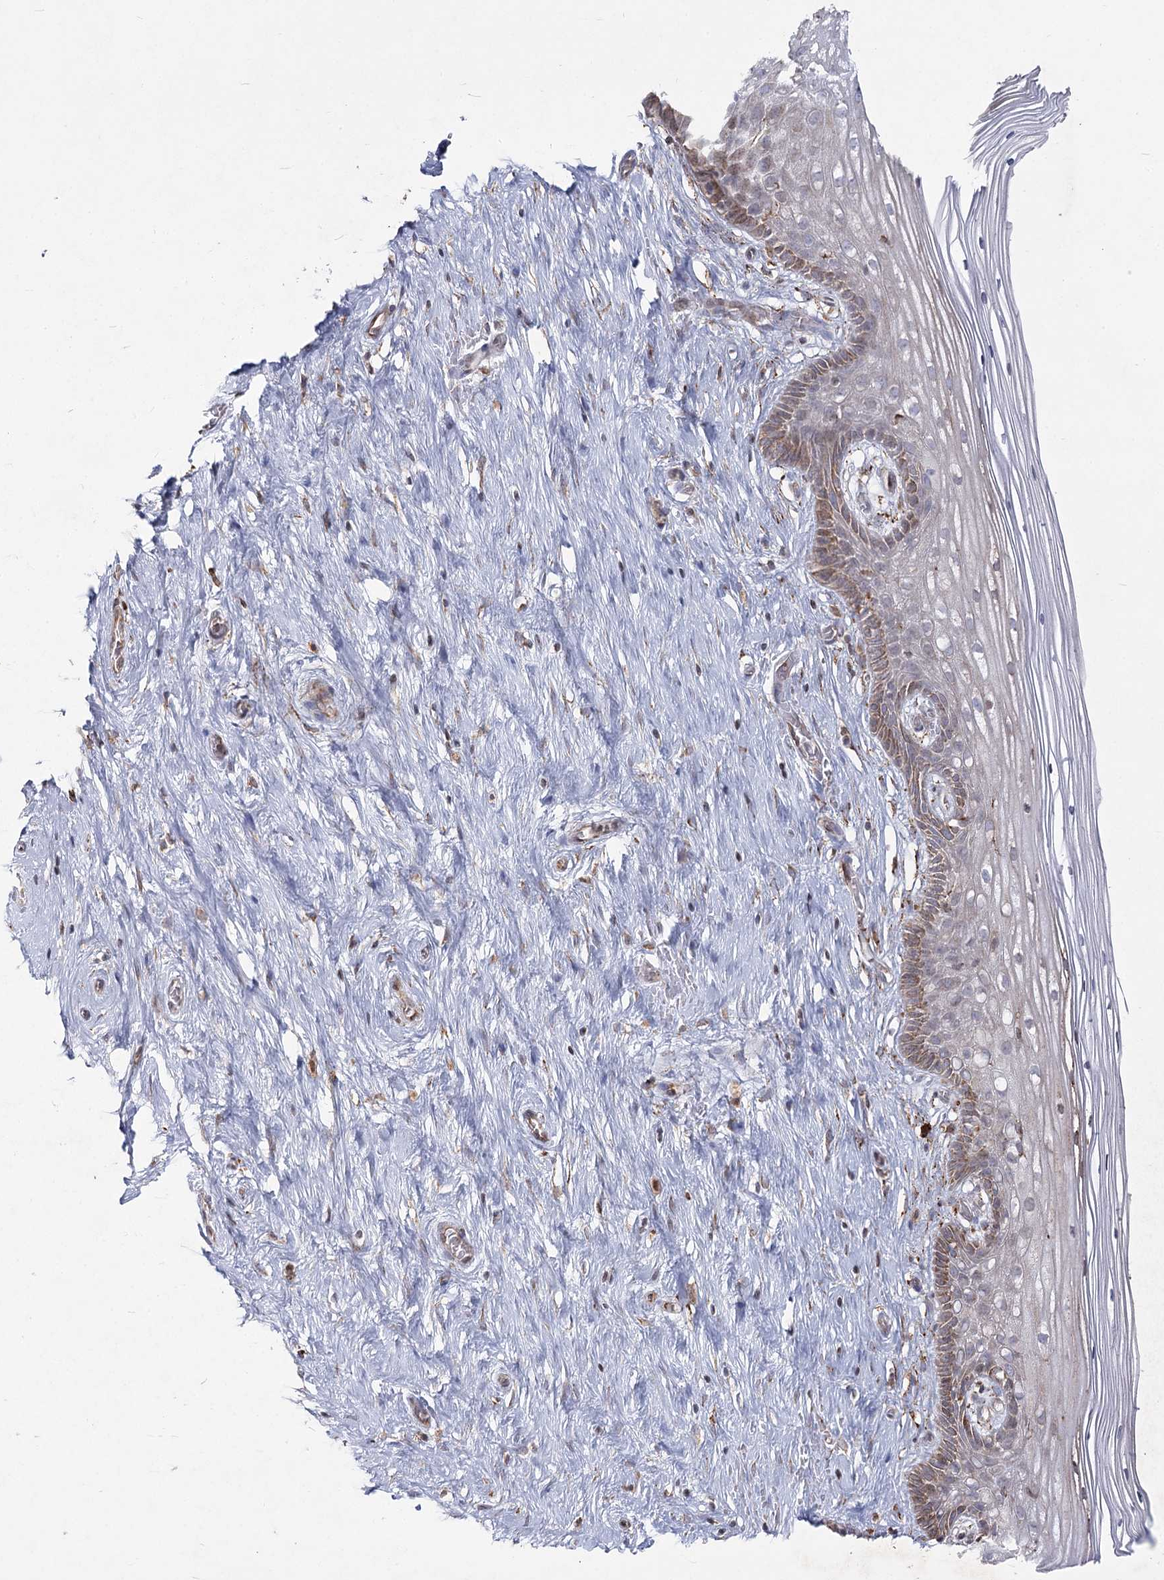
{"staining": {"intensity": "moderate", "quantity": ">75%", "location": "cytoplasmic/membranous"}, "tissue": "cervix", "cell_type": "Glandular cells", "image_type": "normal", "snomed": [{"axis": "morphology", "description": "Normal tissue, NOS"}, {"axis": "topography", "description": "Cervix"}], "caption": "Immunohistochemistry (IHC) micrograph of normal cervix: cervix stained using immunohistochemistry shows medium levels of moderate protein expression localized specifically in the cytoplasmic/membranous of glandular cells, appearing as a cytoplasmic/membranous brown color.", "gene": "NHLRC2", "patient": {"sex": "female", "age": 33}}